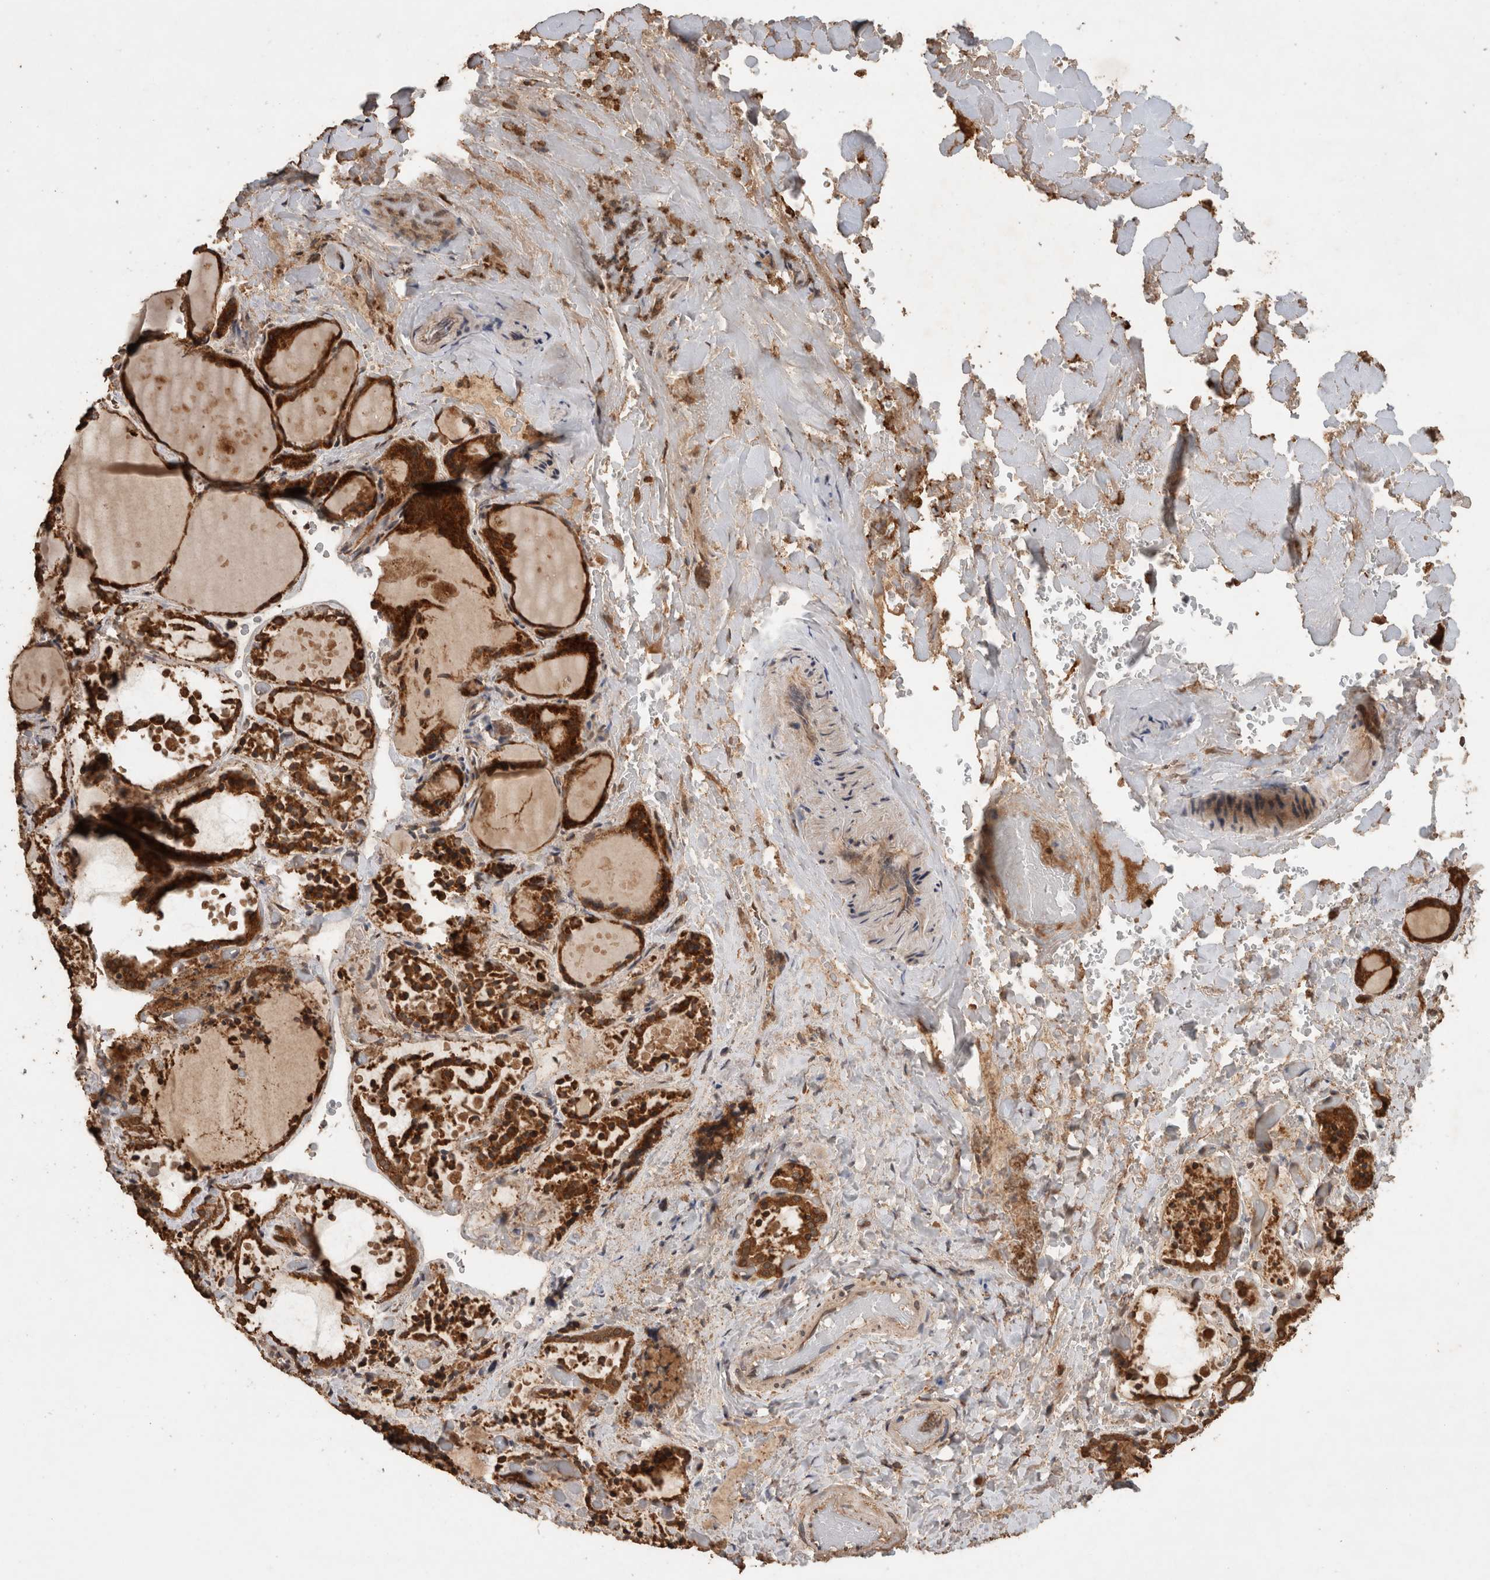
{"staining": {"intensity": "strong", "quantity": ">75%", "location": "cytoplasmic/membranous"}, "tissue": "thyroid gland", "cell_type": "Glandular cells", "image_type": "normal", "snomed": [{"axis": "morphology", "description": "Normal tissue, NOS"}, {"axis": "topography", "description": "Thyroid gland"}], "caption": "Glandular cells reveal high levels of strong cytoplasmic/membranous expression in about >75% of cells in benign human thyroid gland.", "gene": "OTUD7B", "patient": {"sex": "female", "age": 44}}